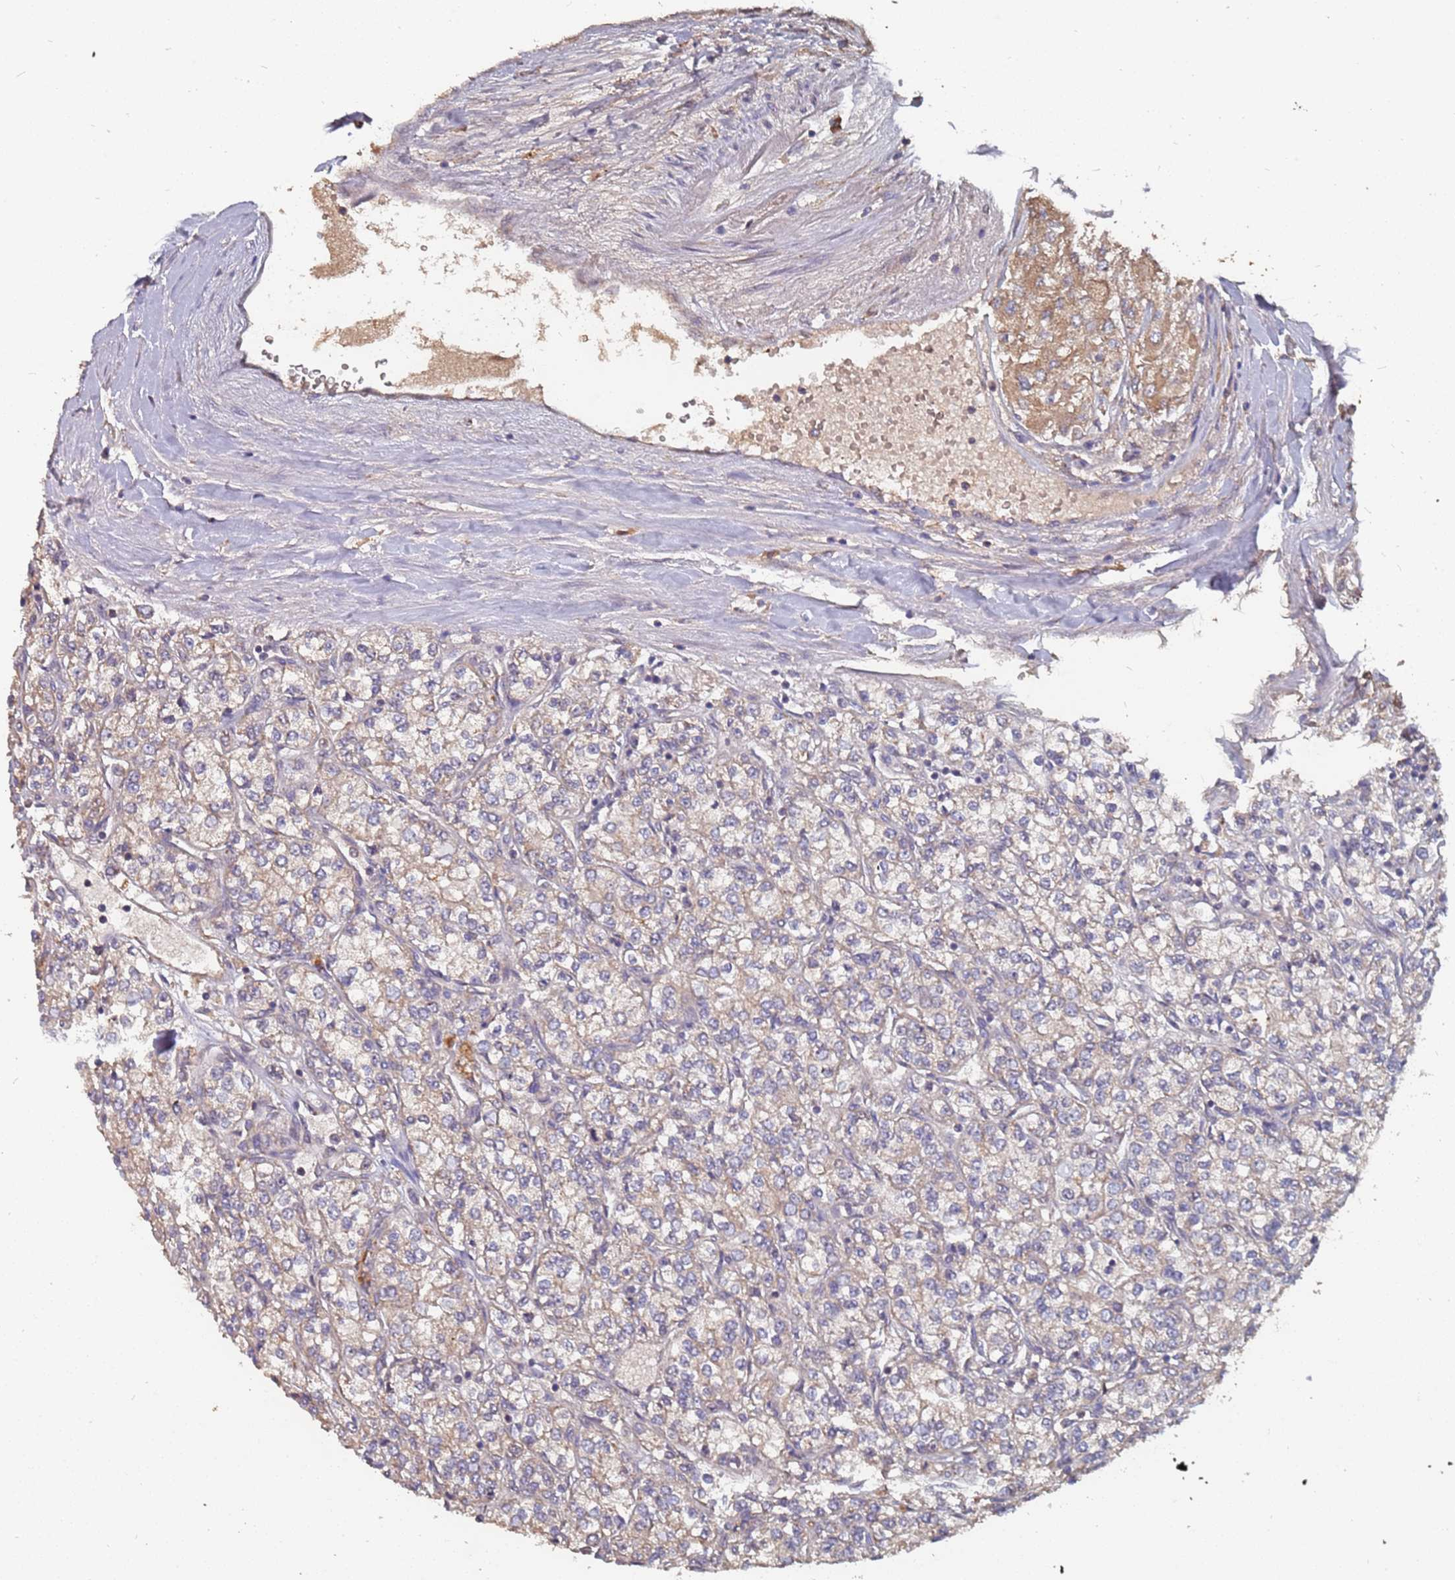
{"staining": {"intensity": "moderate", "quantity": "<25%", "location": "cytoplasmic/membranous"}, "tissue": "renal cancer", "cell_type": "Tumor cells", "image_type": "cancer", "snomed": [{"axis": "morphology", "description": "Adenocarcinoma, NOS"}, {"axis": "topography", "description": "Kidney"}], "caption": "Immunohistochemical staining of renal cancer (adenocarcinoma) exhibits moderate cytoplasmic/membranous protein positivity in approximately <25% of tumor cells. The staining was performed using DAB to visualize the protein expression in brown, while the nuclei were stained in blue with hematoxylin (Magnification: 20x).", "gene": "ATG5", "patient": {"sex": "male", "age": 80}}